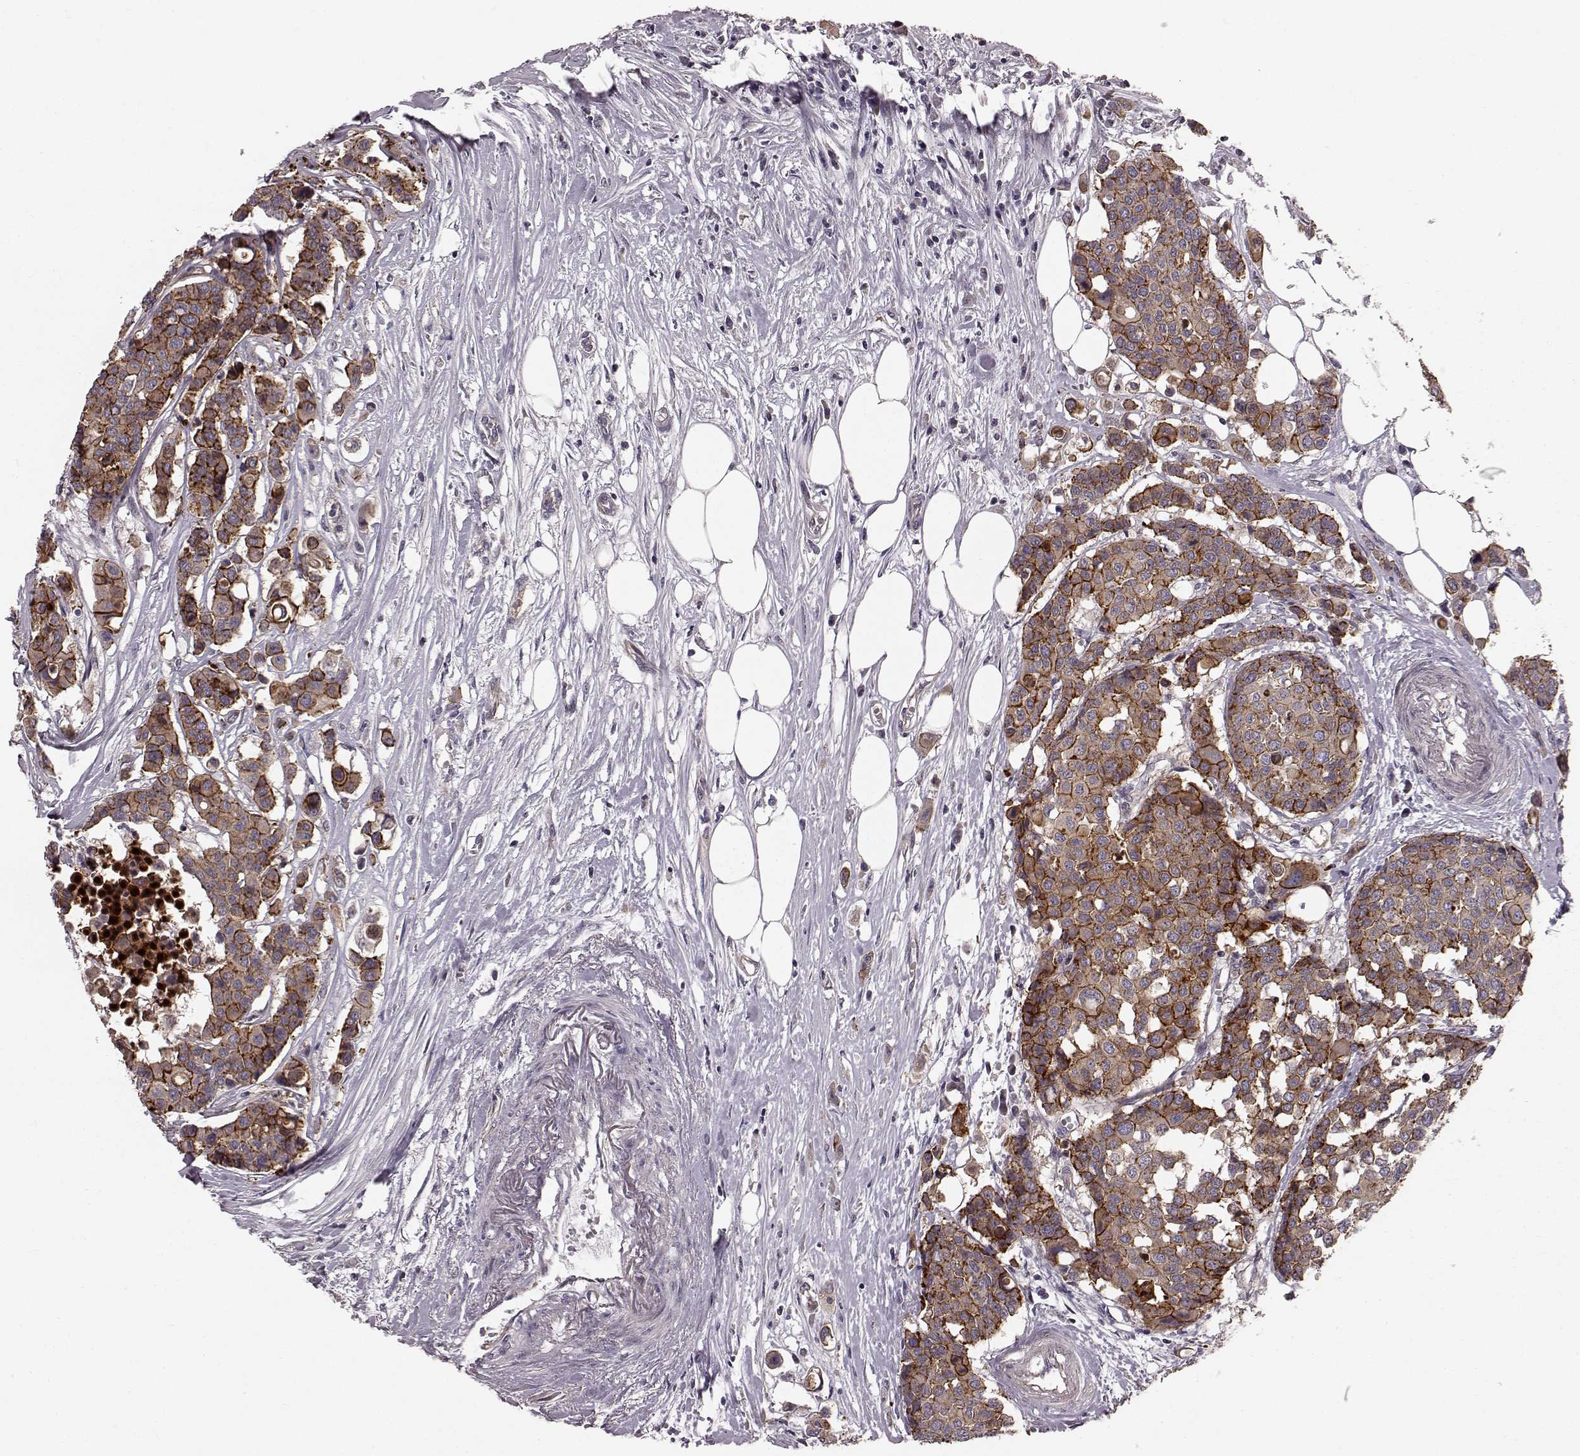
{"staining": {"intensity": "moderate", "quantity": "25%-75%", "location": "cytoplasmic/membranous"}, "tissue": "carcinoid", "cell_type": "Tumor cells", "image_type": "cancer", "snomed": [{"axis": "morphology", "description": "Carcinoid, malignant, NOS"}, {"axis": "topography", "description": "Colon"}], "caption": "Malignant carcinoid was stained to show a protein in brown. There is medium levels of moderate cytoplasmic/membranous positivity in about 25%-75% of tumor cells. (brown staining indicates protein expression, while blue staining denotes nuclei).", "gene": "SLC22A18", "patient": {"sex": "male", "age": 81}}